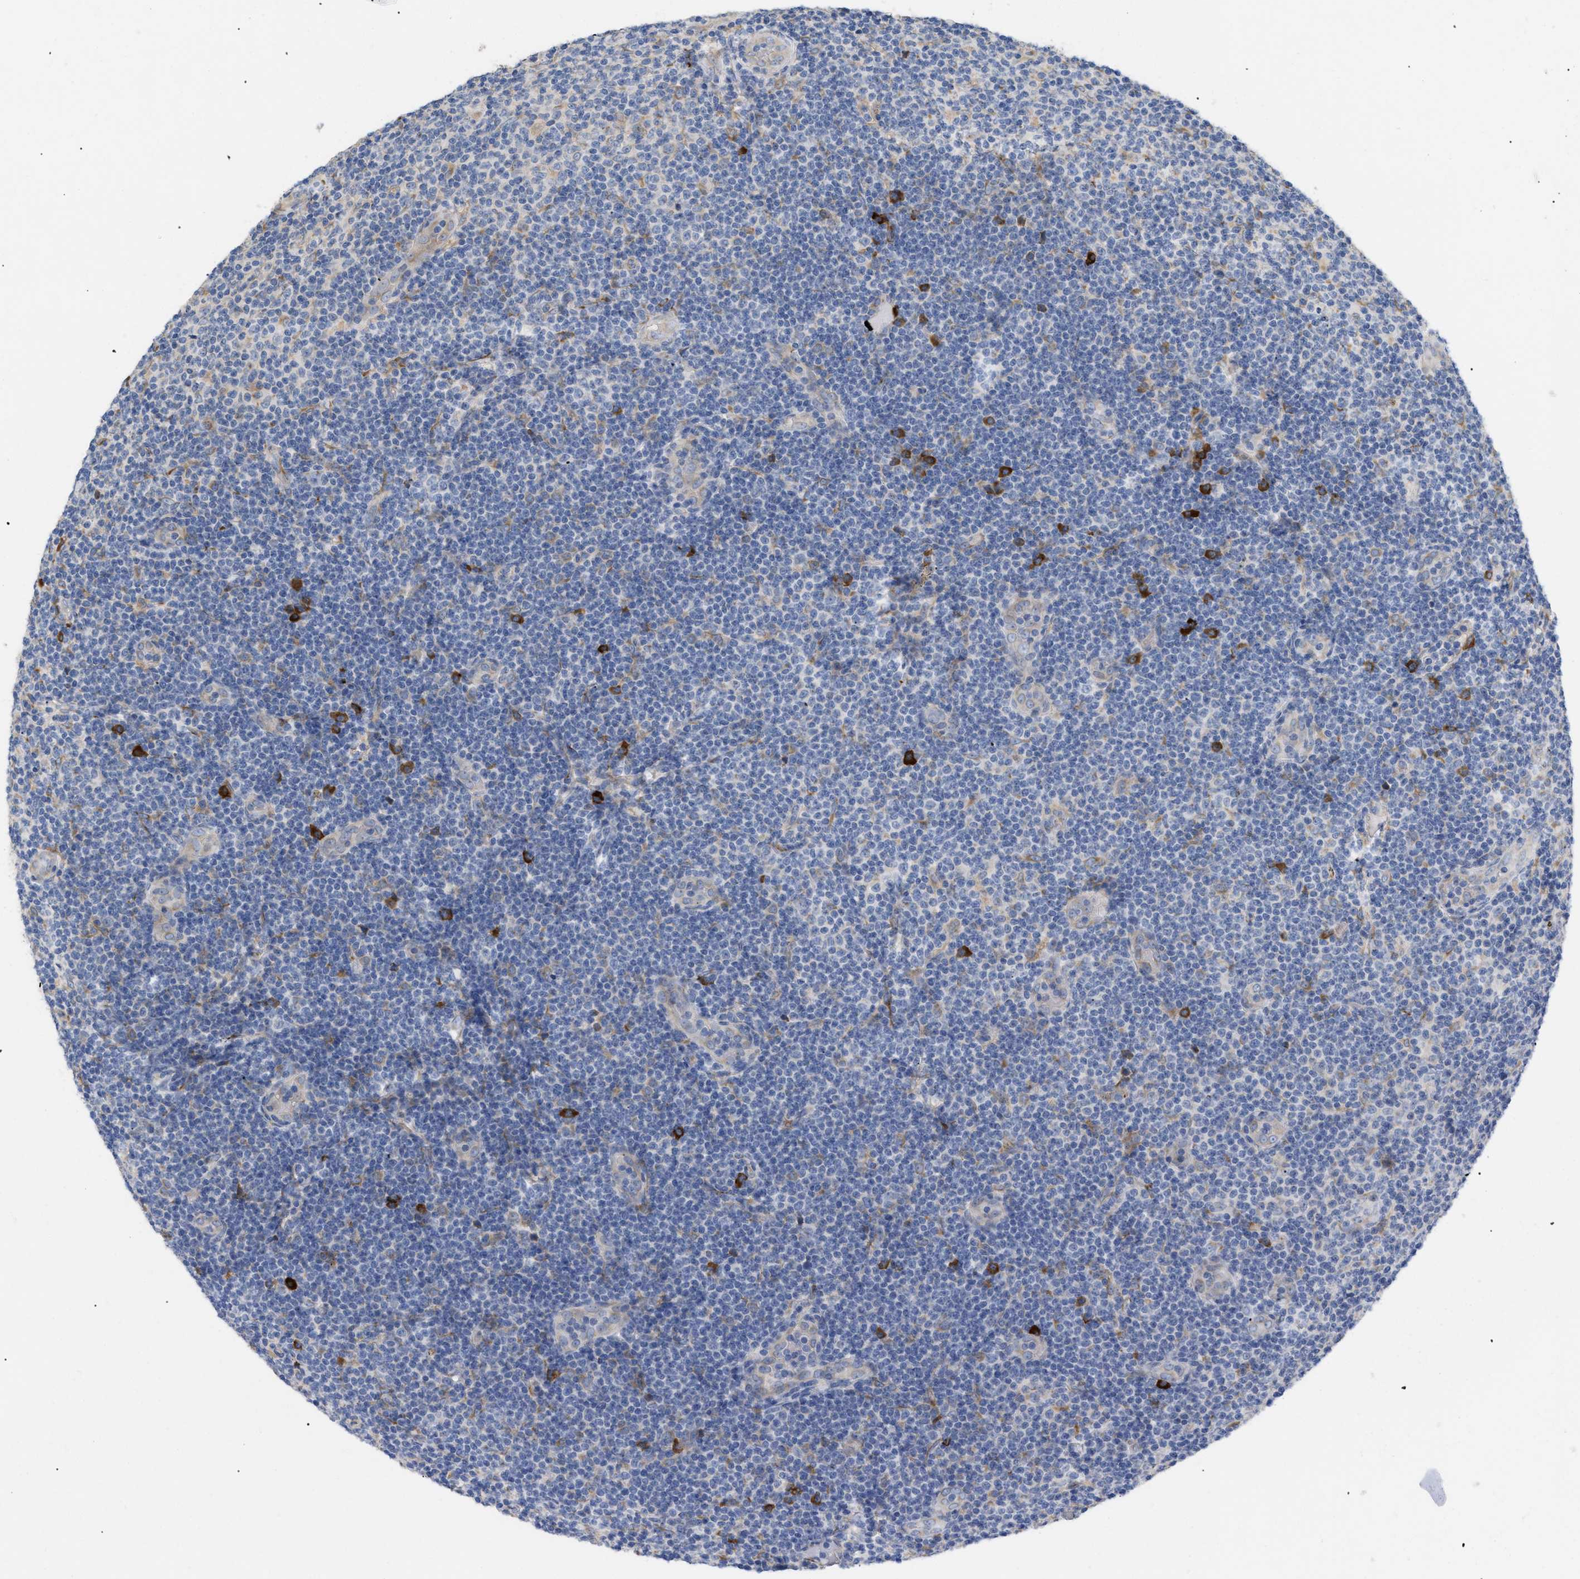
{"staining": {"intensity": "negative", "quantity": "none", "location": "none"}, "tissue": "lymphoma", "cell_type": "Tumor cells", "image_type": "cancer", "snomed": [{"axis": "morphology", "description": "Malignant lymphoma, non-Hodgkin's type, Low grade"}, {"axis": "topography", "description": "Lymph node"}], "caption": "This photomicrograph is of malignant lymphoma, non-Hodgkin's type (low-grade) stained with immunohistochemistry (IHC) to label a protein in brown with the nuclei are counter-stained blue. There is no positivity in tumor cells.", "gene": "SLC50A1", "patient": {"sex": "male", "age": 83}}